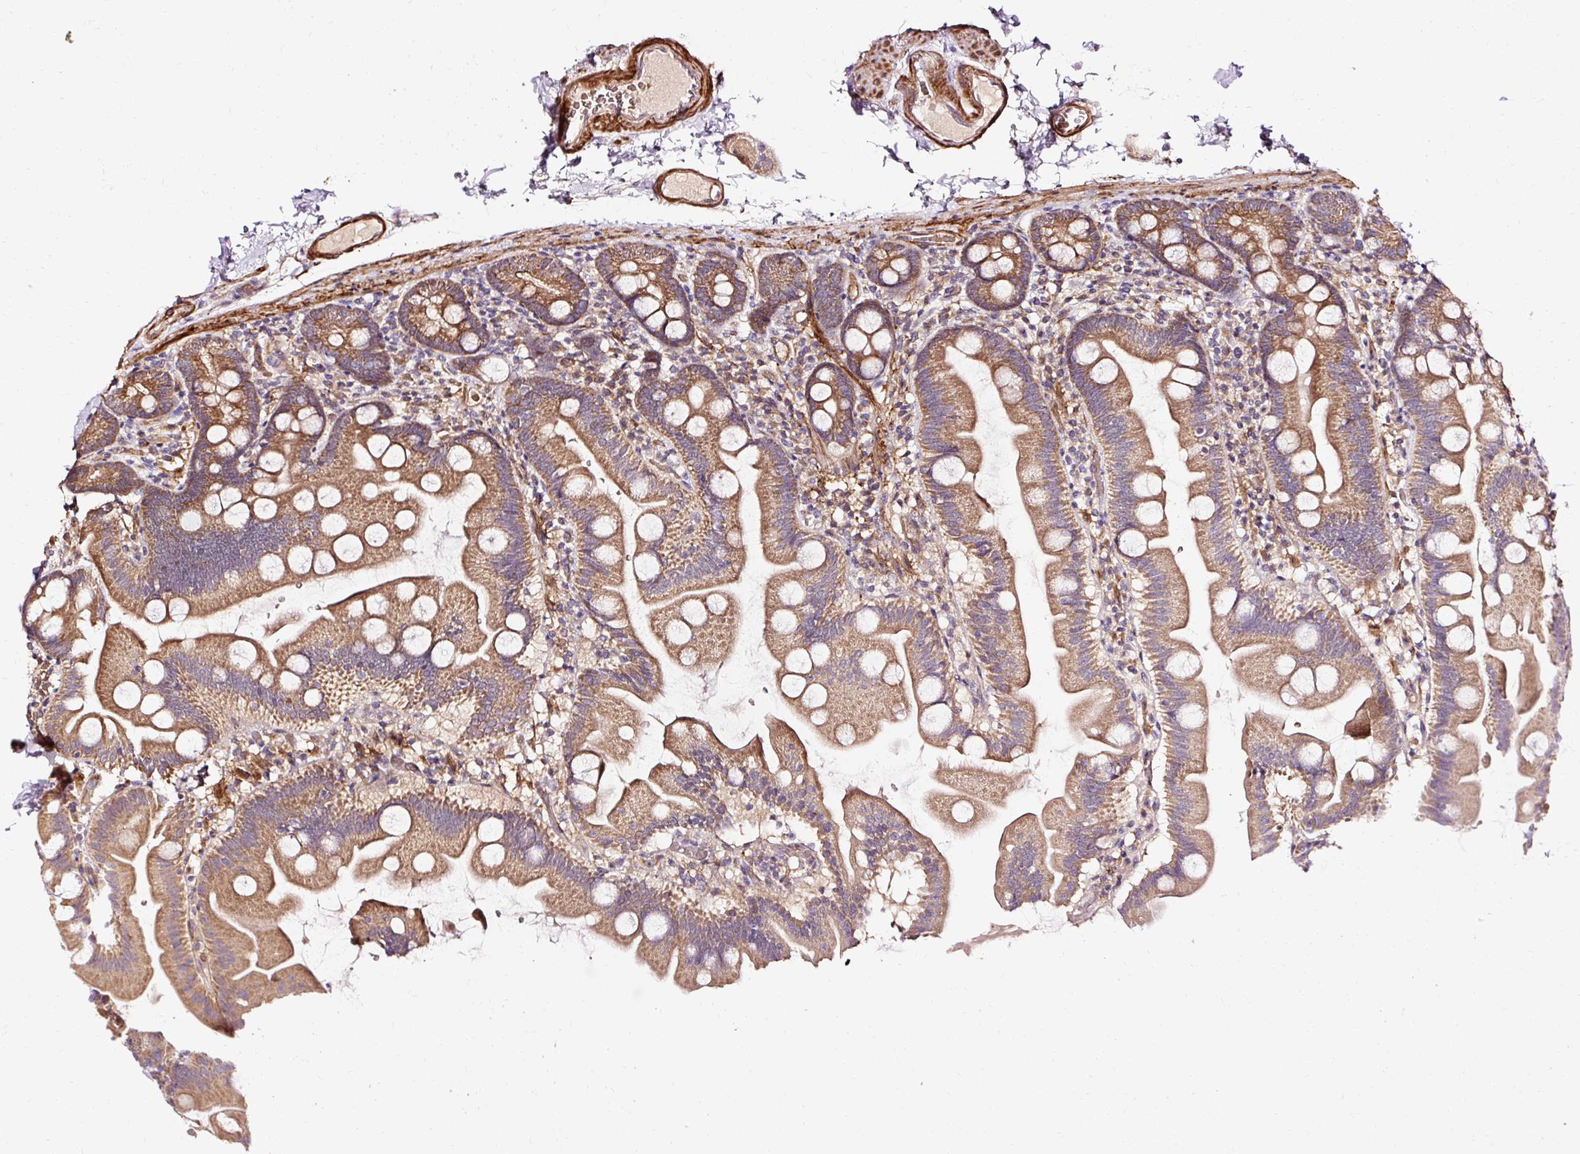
{"staining": {"intensity": "moderate", "quantity": ">75%", "location": "cytoplasmic/membranous"}, "tissue": "small intestine", "cell_type": "Glandular cells", "image_type": "normal", "snomed": [{"axis": "morphology", "description": "Normal tissue, NOS"}, {"axis": "topography", "description": "Small intestine"}], "caption": "Moderate cytoplasmic/membranous staining is present in about >75% of glandular cells in benign small intestine. (IHC, brightfield microscopy, high magnification).", "gene": "RIPOR3", "patient": {"sex": "female", "age": 68}}